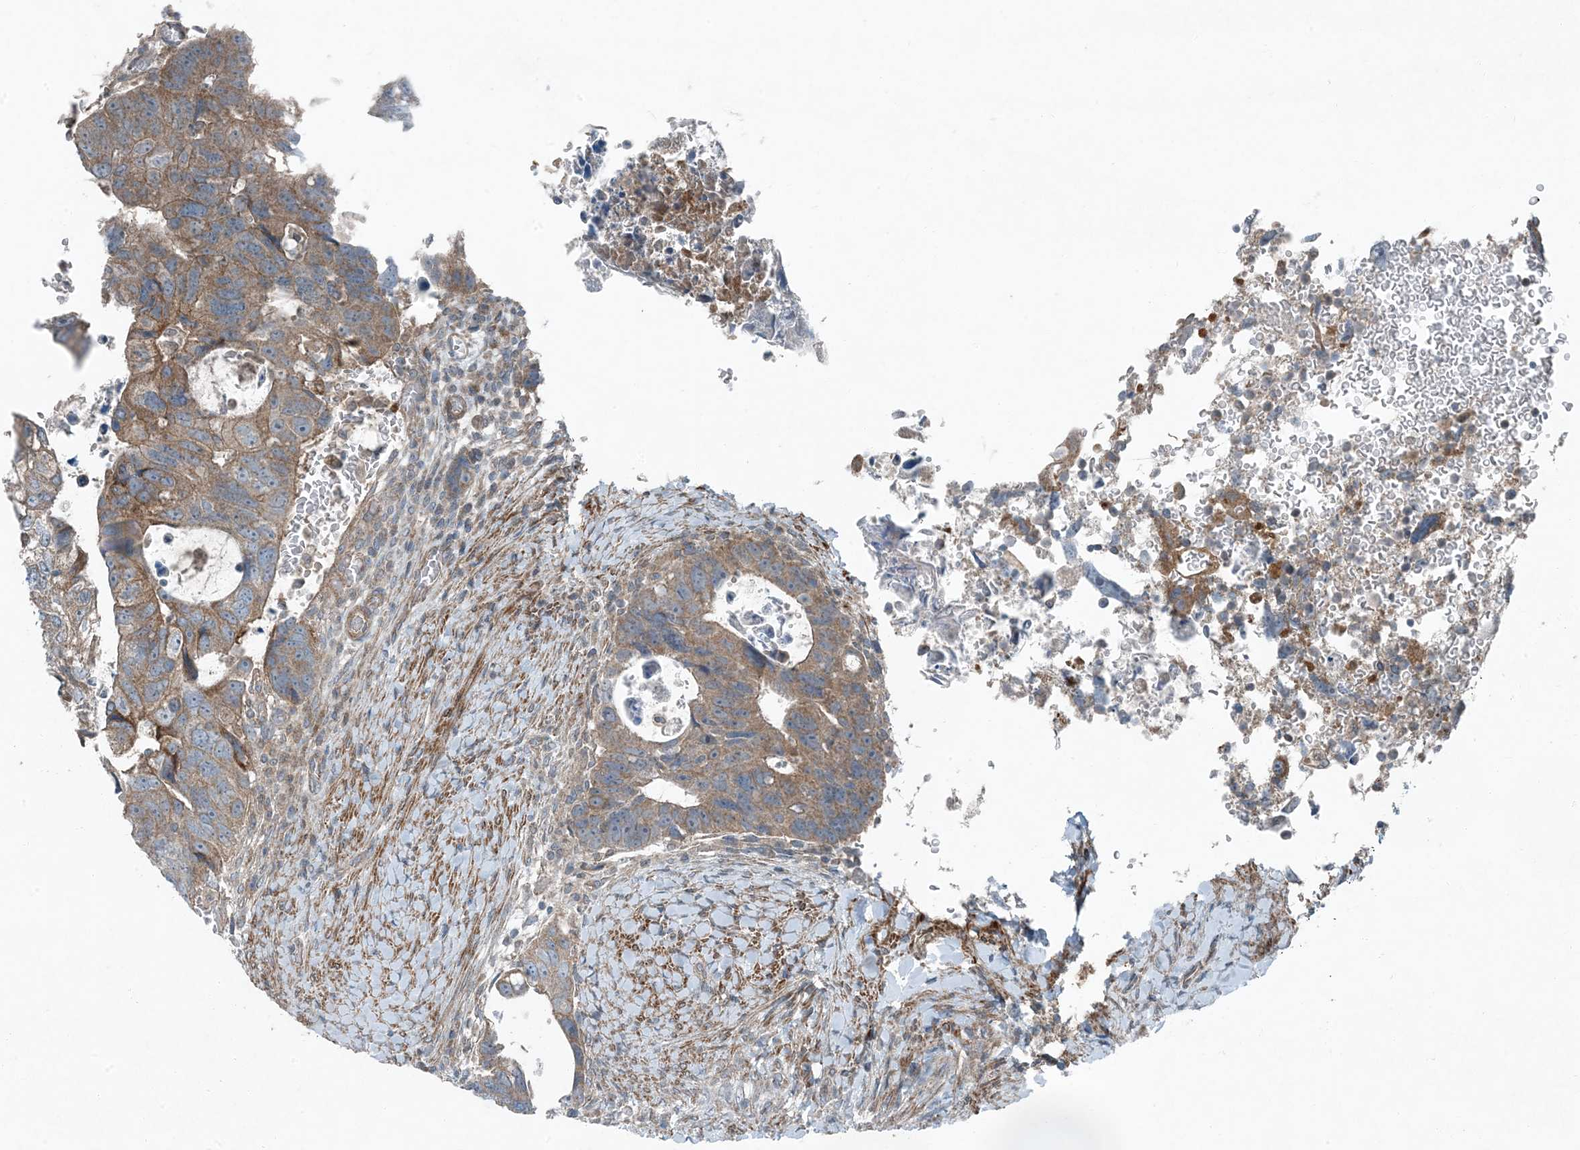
{"staining": {"intensity": "moderate", "quantity": "<25%", "location": "cytoplasmic/membranous"}, "tissue": "colorectal cancer", "cell_type": "Tumor cells", "image_type": "cancer", "snomed": [{"axis": "morphology", "description": "Adenocarcinoma, NOS"}, {"axis": "topography", "description": "Rectum"}], "caption": "Moderate cytoplasmic/membranous protein staining is present in approximately <25% of tumor cells in colorectal cancer.", "gene": "APOM", "patient": {"sex": "male", "age": 59}}